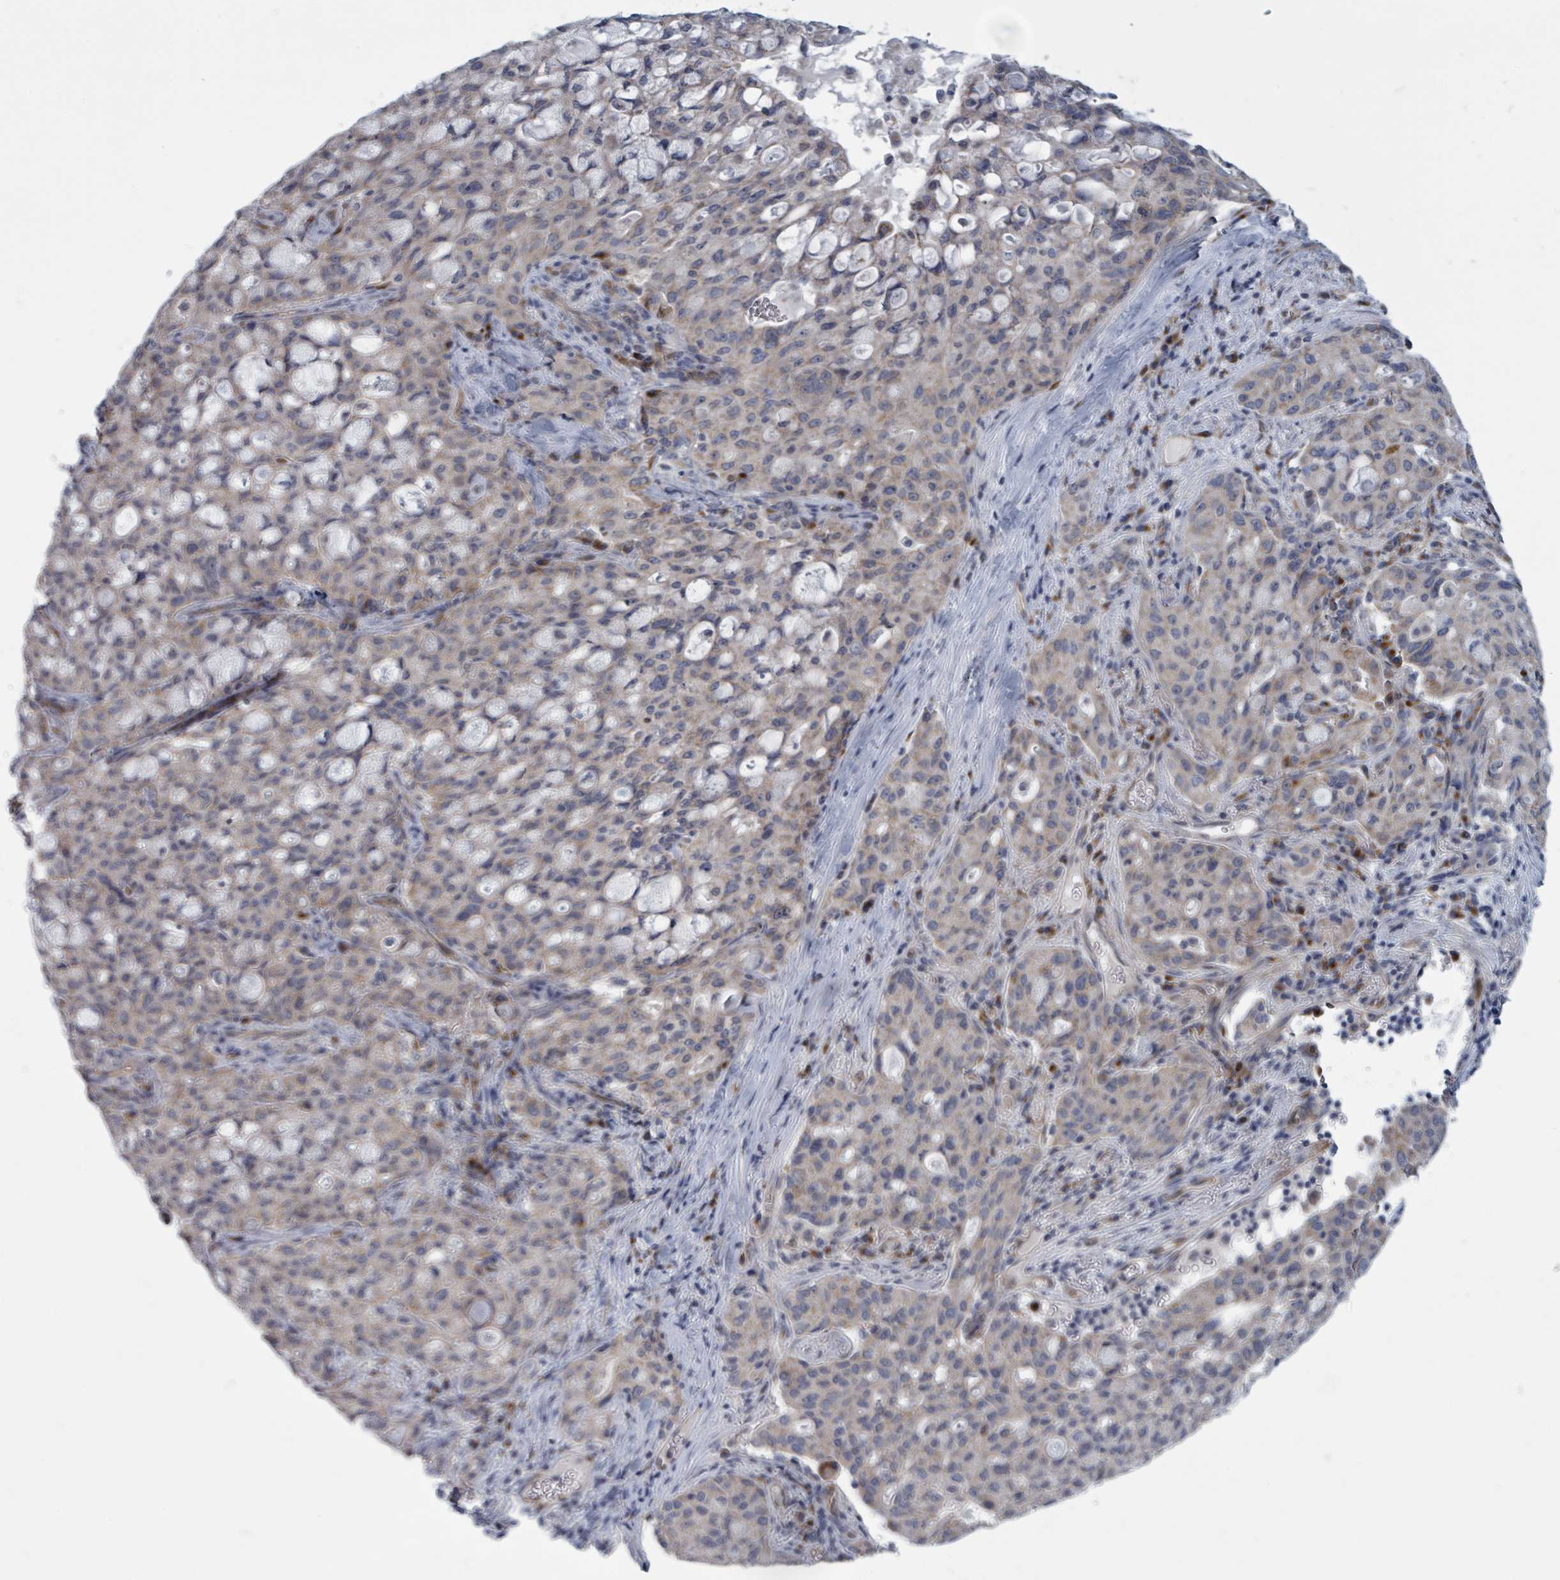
{"staining": {"intensity": "weak", "quantity": "25%-75%", "location": "cytoplasmic/membranous"}, "tissue": "lung cancer", "cell_type": "Tumor cells", "image_type": "cancer", "snomed": [{"axis": "morphology", "description": "Adenocarcinoma, NOS"}, {"axis": "topography", "description": "Lung"}], "caption": "There is low levels of weak cytoplasmic/membranous positivity in tumor cells of lung cancer (adenocarcinoma), as demonstrated by immunohistochemical staining (brown color).", "gene": "FKBP1A", "patient": {"sex": "female", "age": 44}}